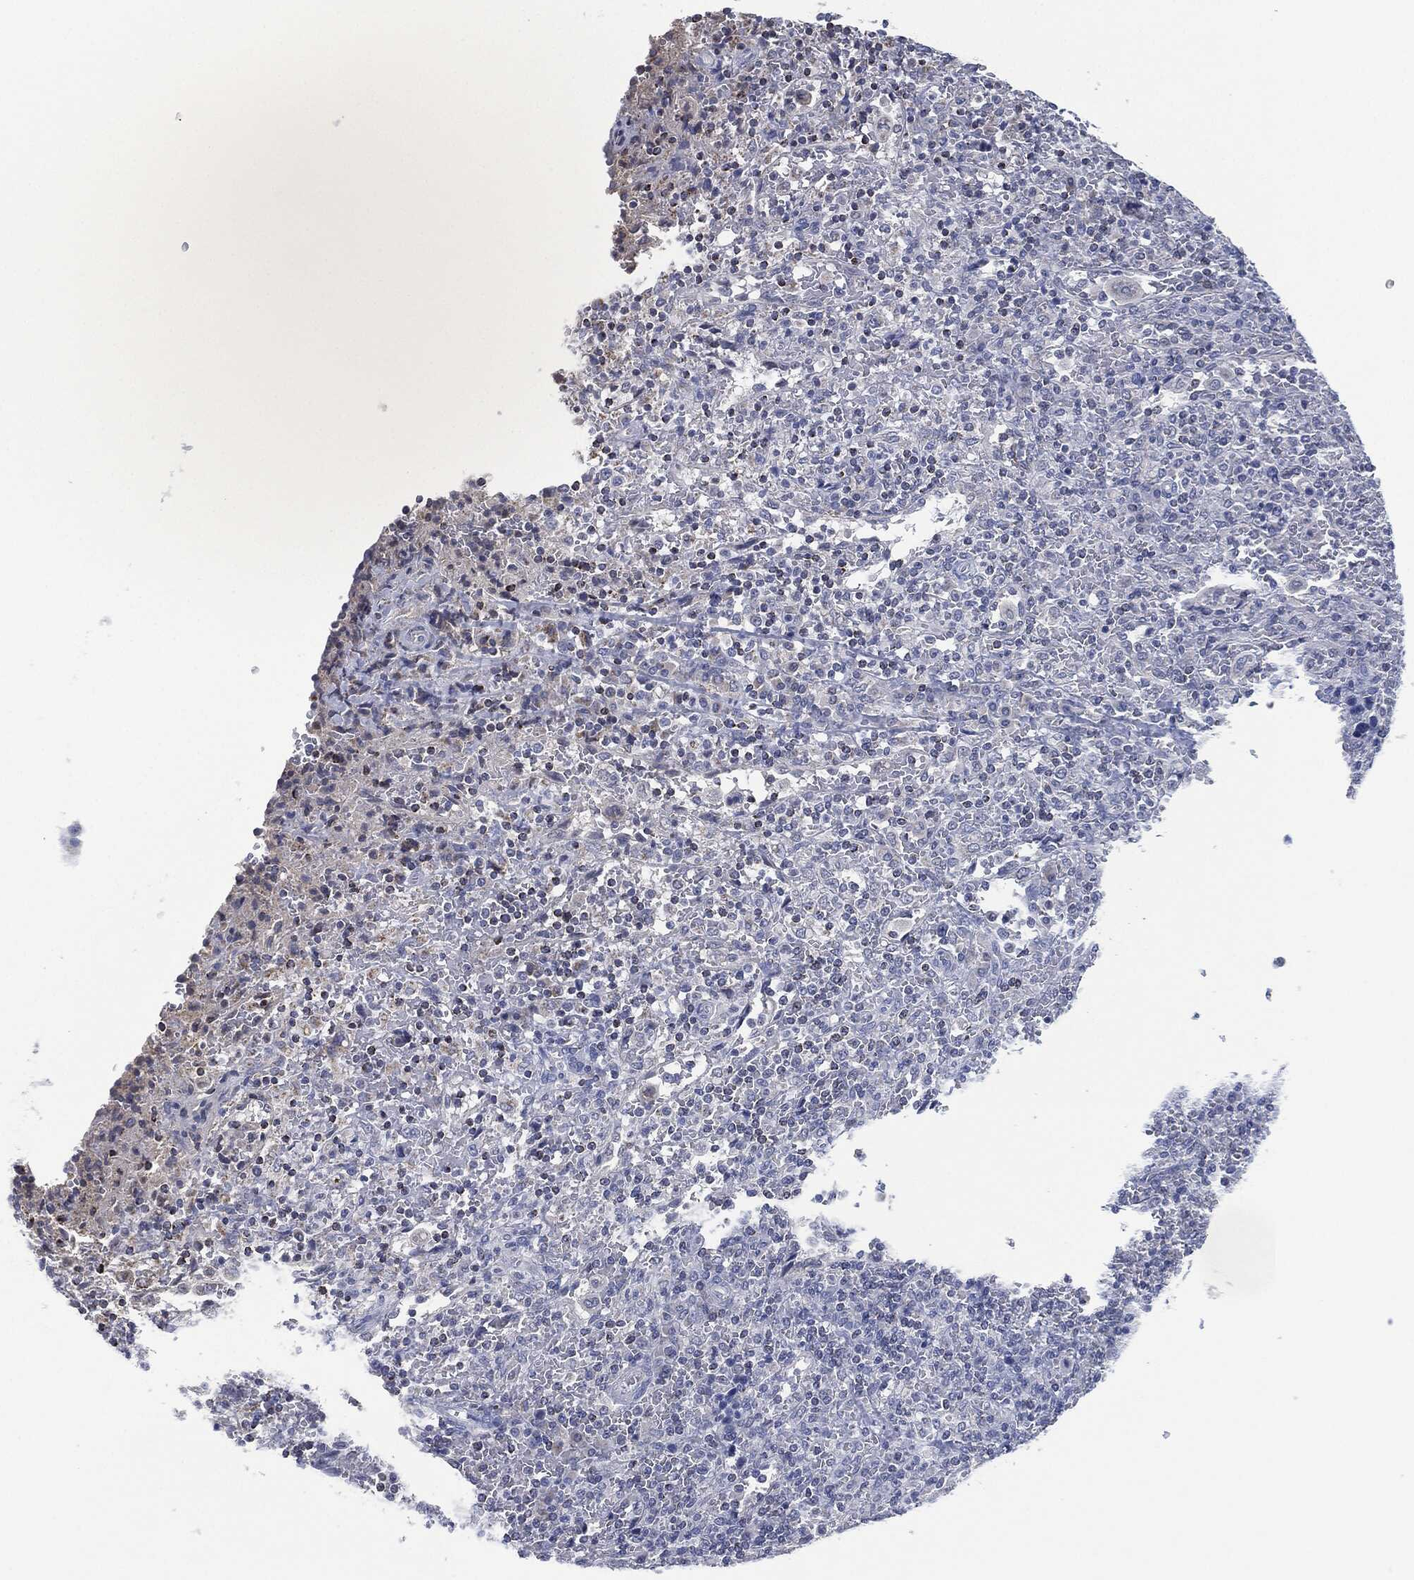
{"staining": {"intensity": "negative", "quantity": "none", "location": "none"}, "tissue": "lymphoma", "cell_type": "Tumor cells", "image_type": "cancer", "snomed": [{"axis": "morphology", "description": "Malignant lymphoma, non-Hodgkin's type, Low grade"}, {"axis": "topography", "description": "Spleen"}], "caption": "The micrograph reveals no staining of tumor cells in lymphoma.", "gene": "SHROOM2", "patient": {"sex": "male", "age": 62}}